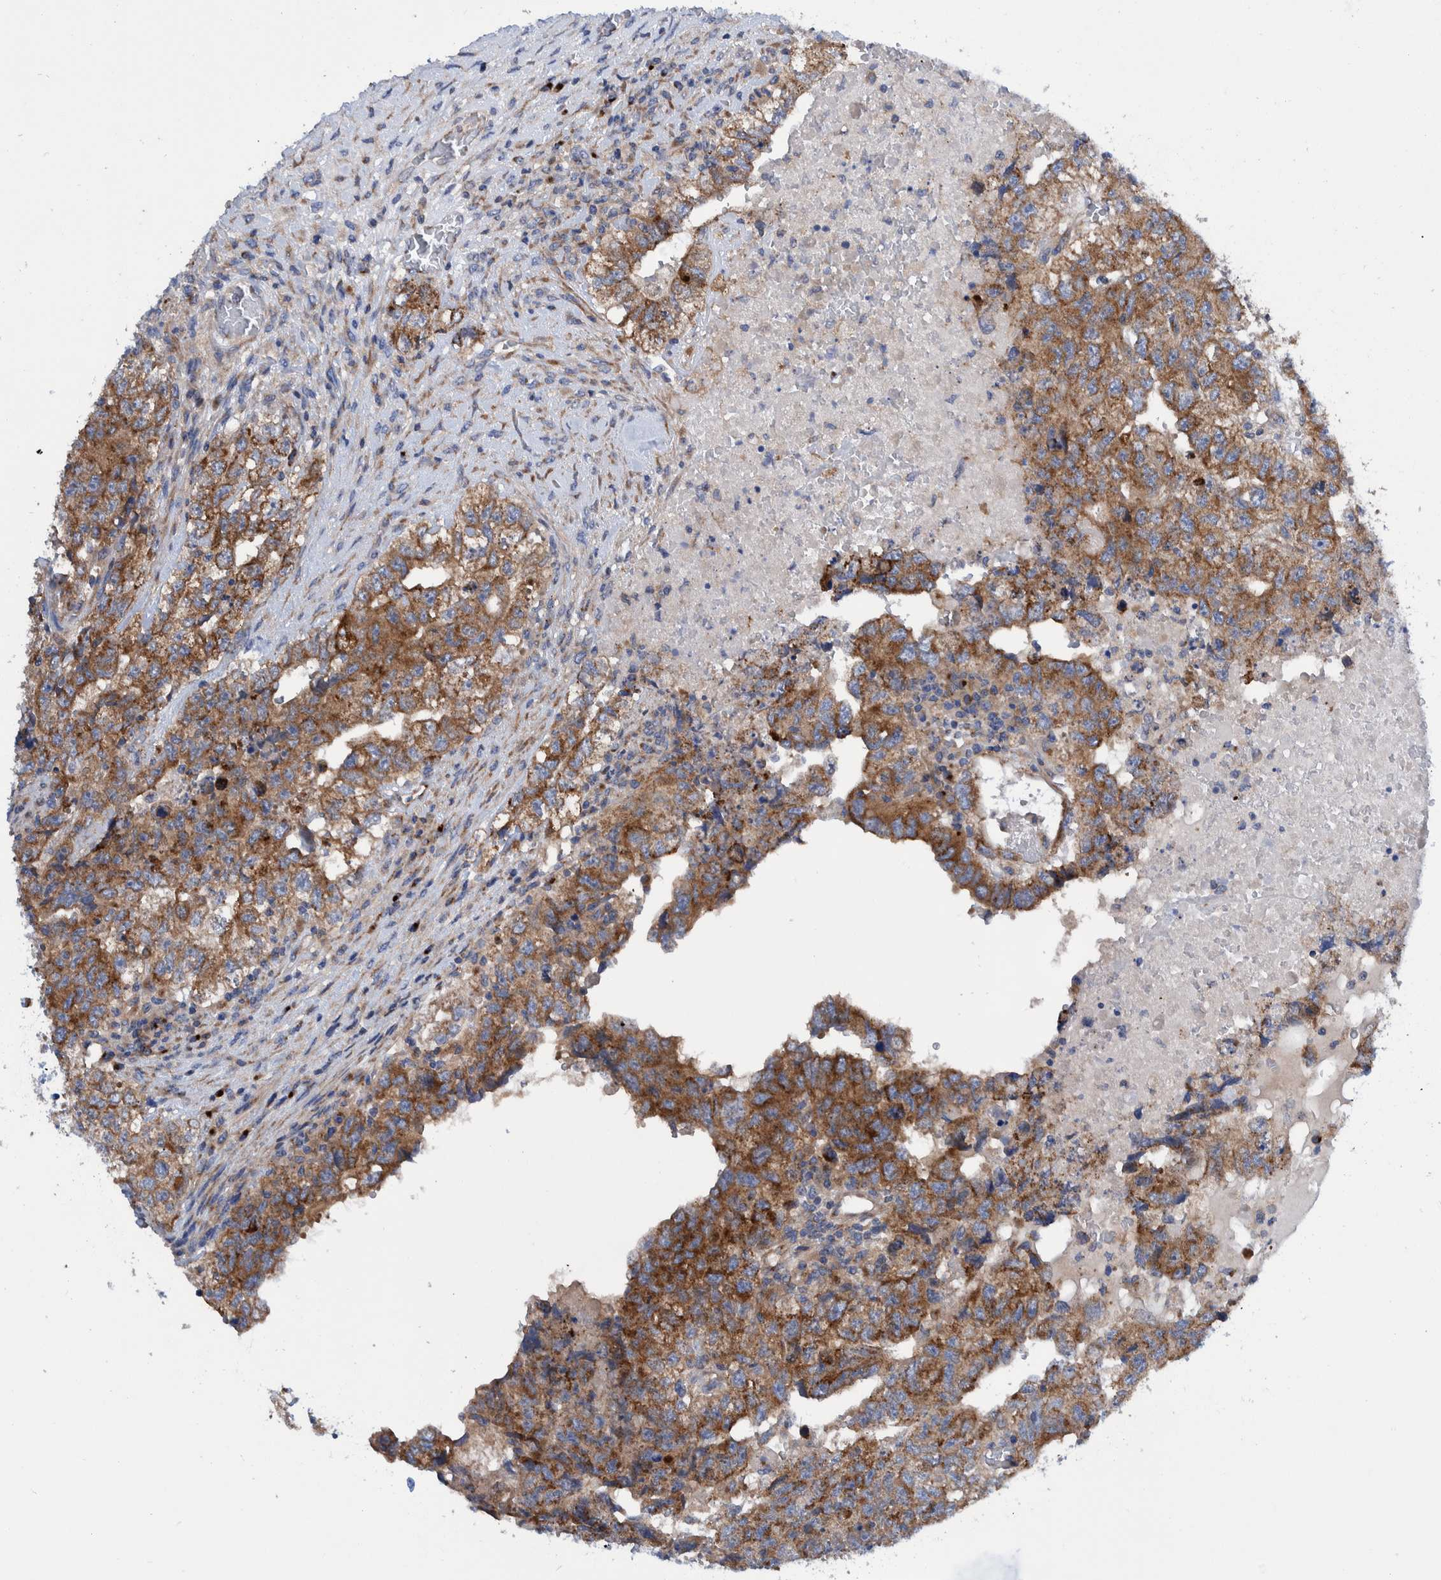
{"staining": {"intensity": "moderate", "quantity": ">75%", "location": "cytoplasmic/membranous"}, "tissue": "testis cancer", "cell_type": "Tumor cells", "image_type": "cancer", "snomed": [{"axis": "morphology", "description": "Carcinoma, Embryonal, NOS"}, {"axis": "topography", "description": "Testis"}], "caption": "The immunohistochemical stain highlights moderate cytoplasmic/membranous staining in tumor cells of testis embryonal carcinoma tissue.", "gene": "TRIM58", "patient": {"sex": "male", "age": 36}}